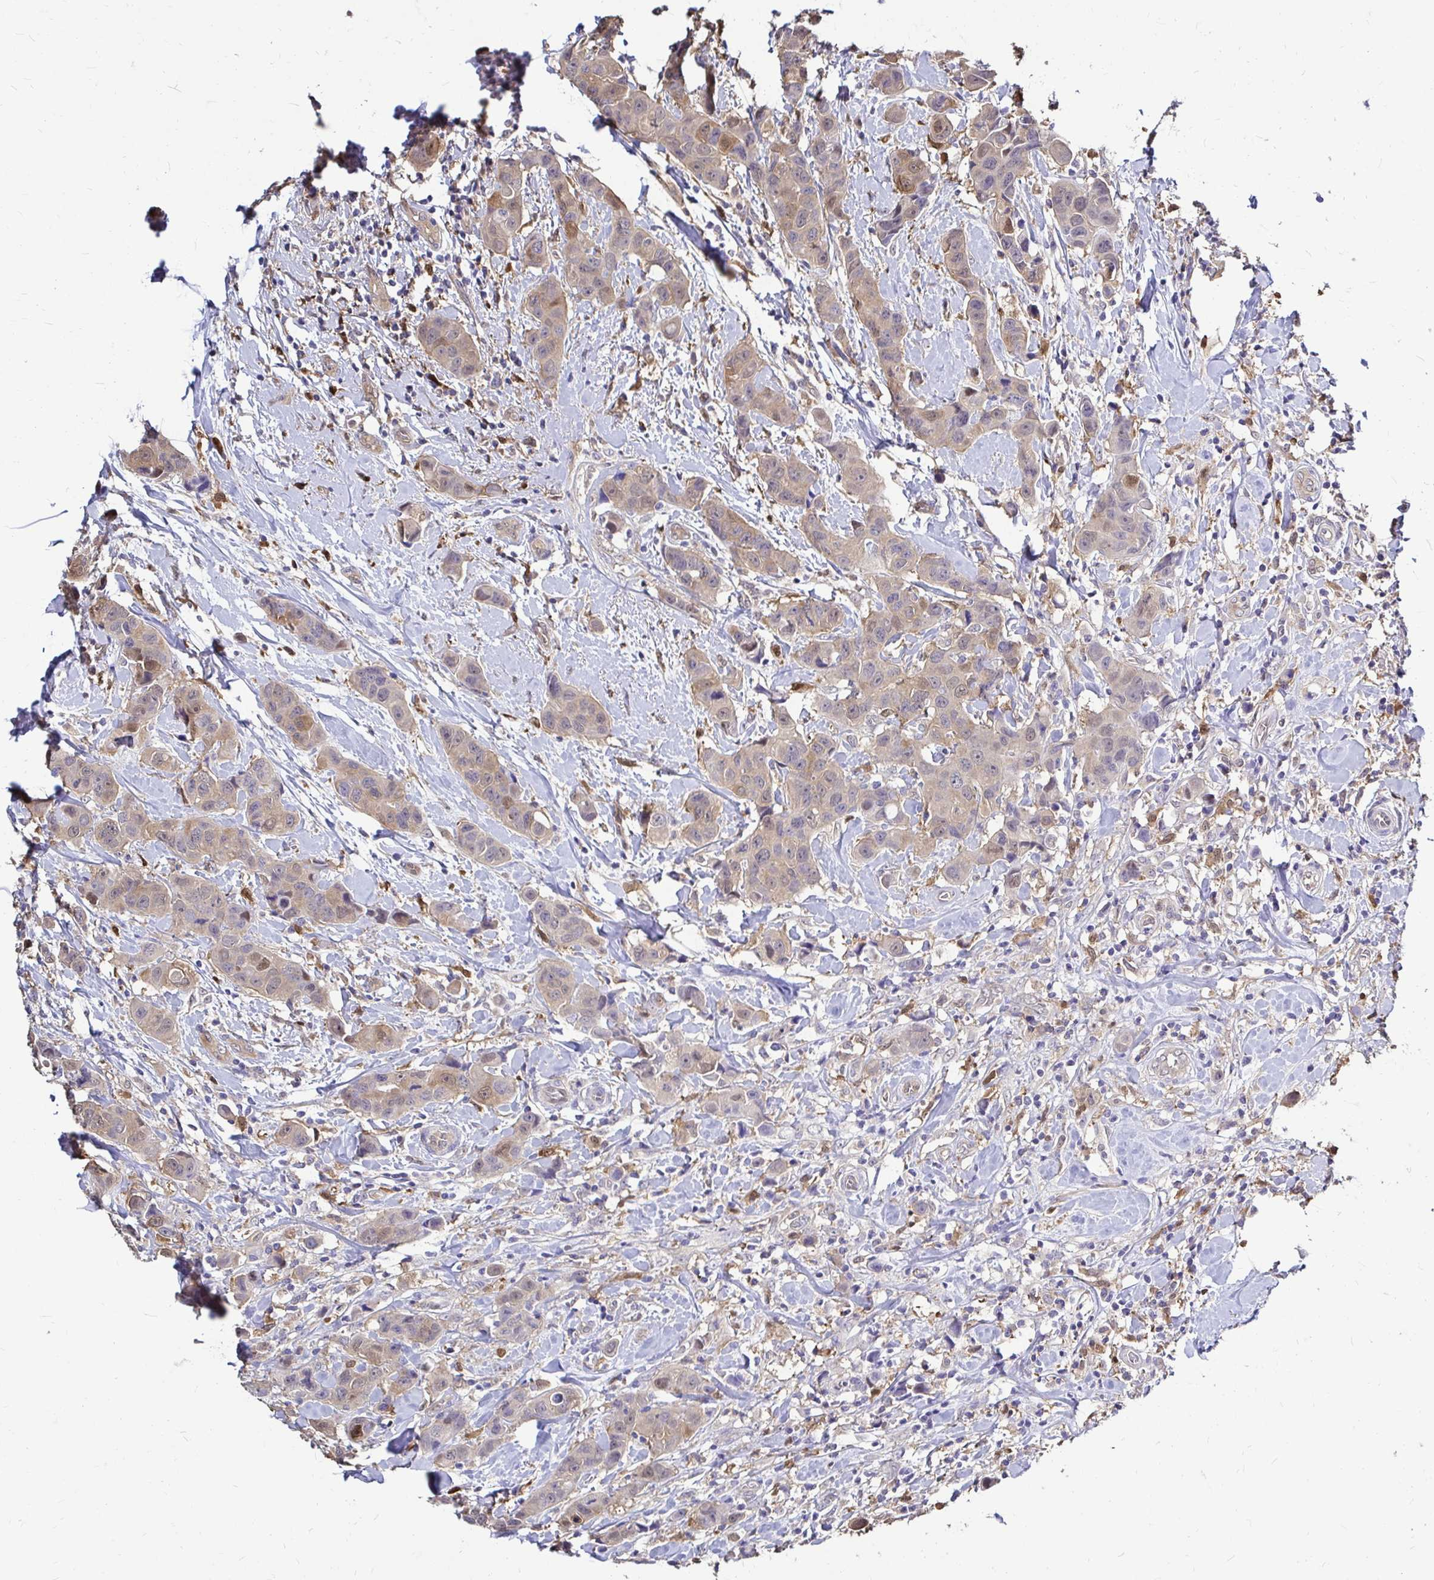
{"staining": {"intensity": "weak", "quantity": "25%-75%", "location": "cytoplasmic/membranous"}, "tissue": "breast cancer", "cell_type": "Tumor cells", "image_type": "cancer", "snomed": [{"axis": "morphology", "description": "Duct carcinoma"}, {"axis": "topography", "description": "Breast"}], "caption": "Tumor cells exhibit low levels of weak cytoplasmic/membranous staining in approximately 25%-75% of cells in breast cancer.", "gene": "IDH1", "patient": {"sex": "female", "age": 24}}